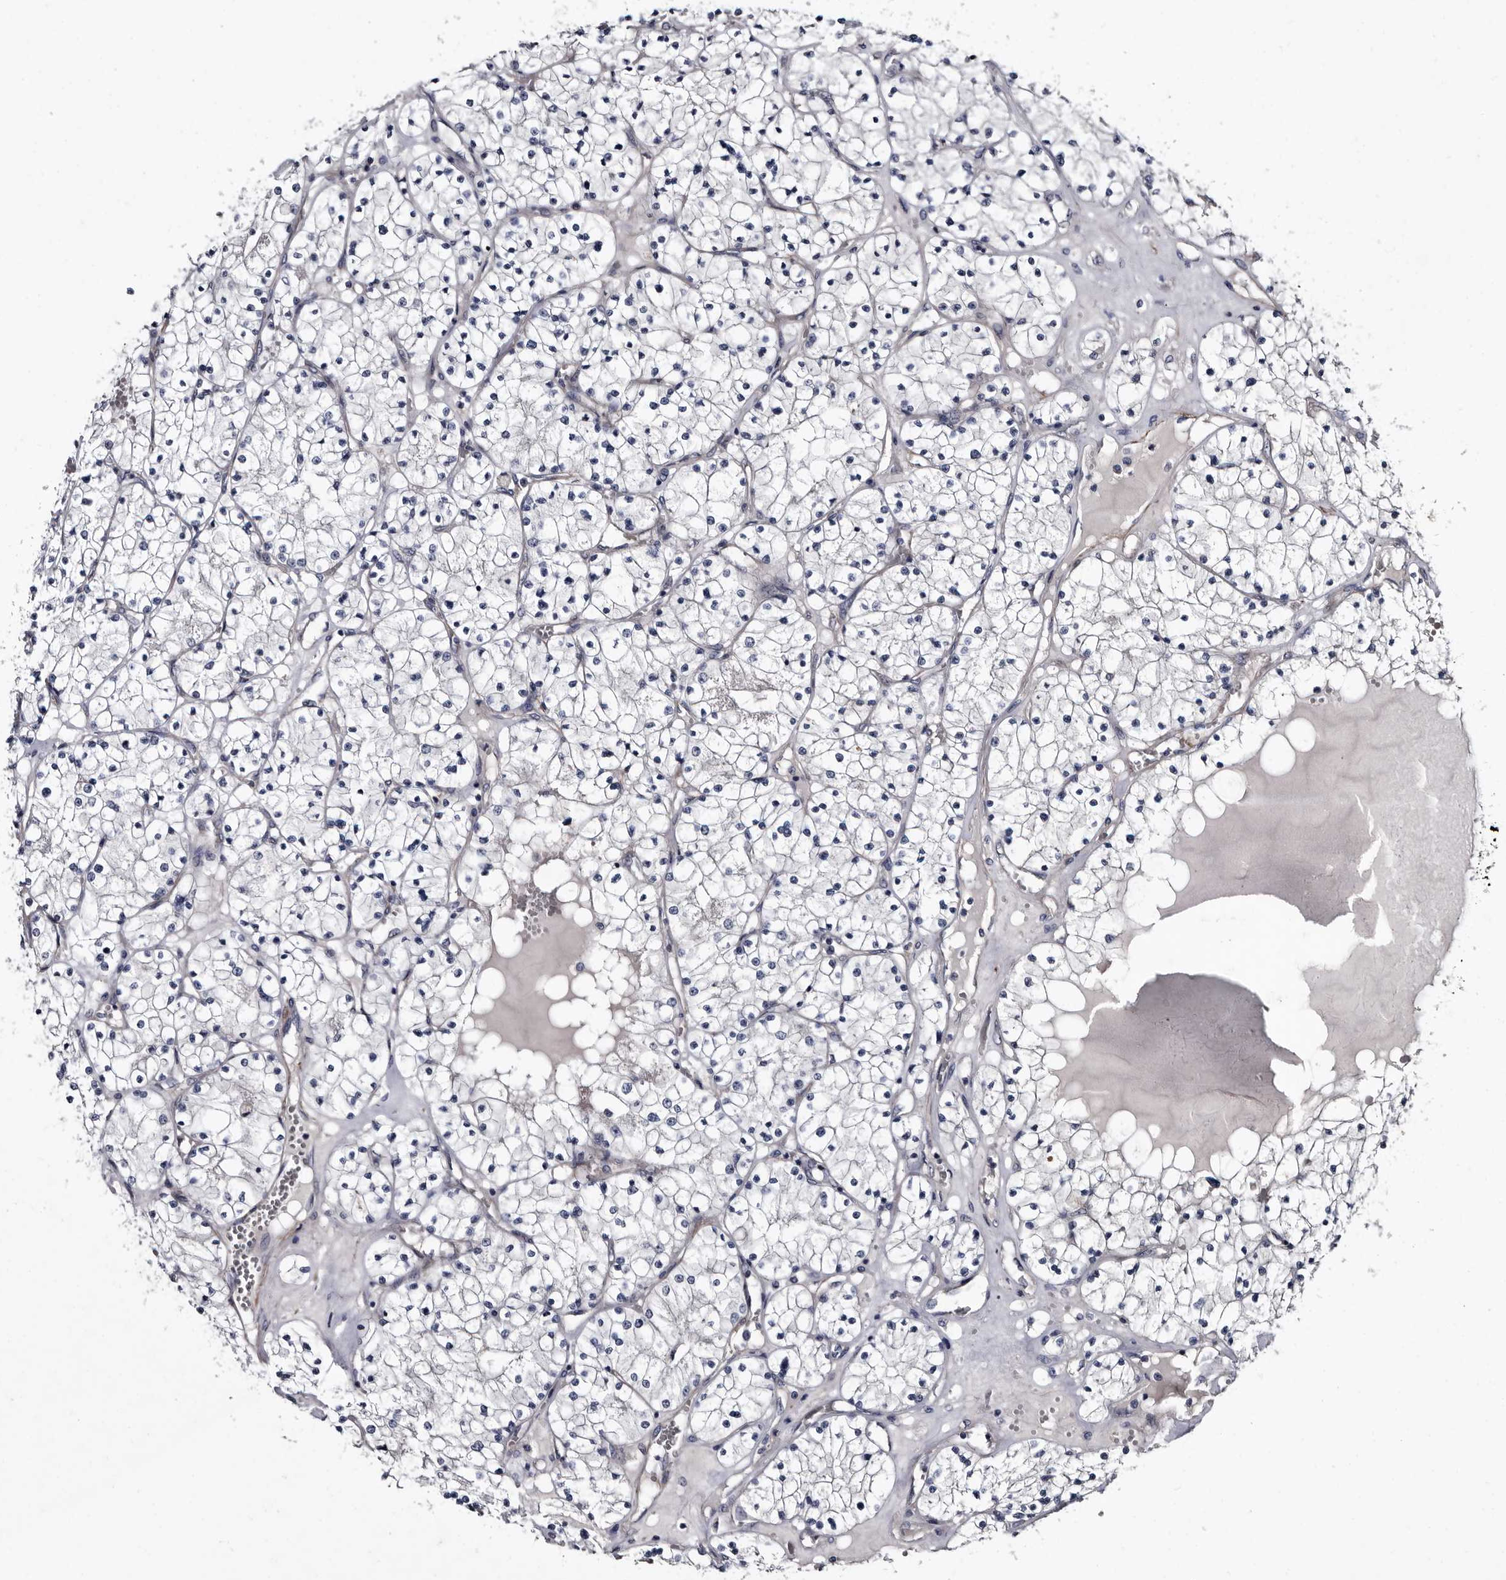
{"staining": {"intensity": "negative", "quantity": "none", "location": "none"}, "tissue": "renal cancer", "cell_type": "Tumor cells", "image_type": "cancer", "snomed": [{"axis": "morphology", "description": "Normal tissue, NOS"}, {"axis": "morphology", "description": "Adenocarcinoma, NOS"}, {"axis": "topography", "description": "Kidney"}], "caption": "The photomicrograph demonstrates no staining of tumor cells in renal cancer (adenocarcinoma).", "gene": "IARS1", "patient": {"sex": "male", "age": 68}}